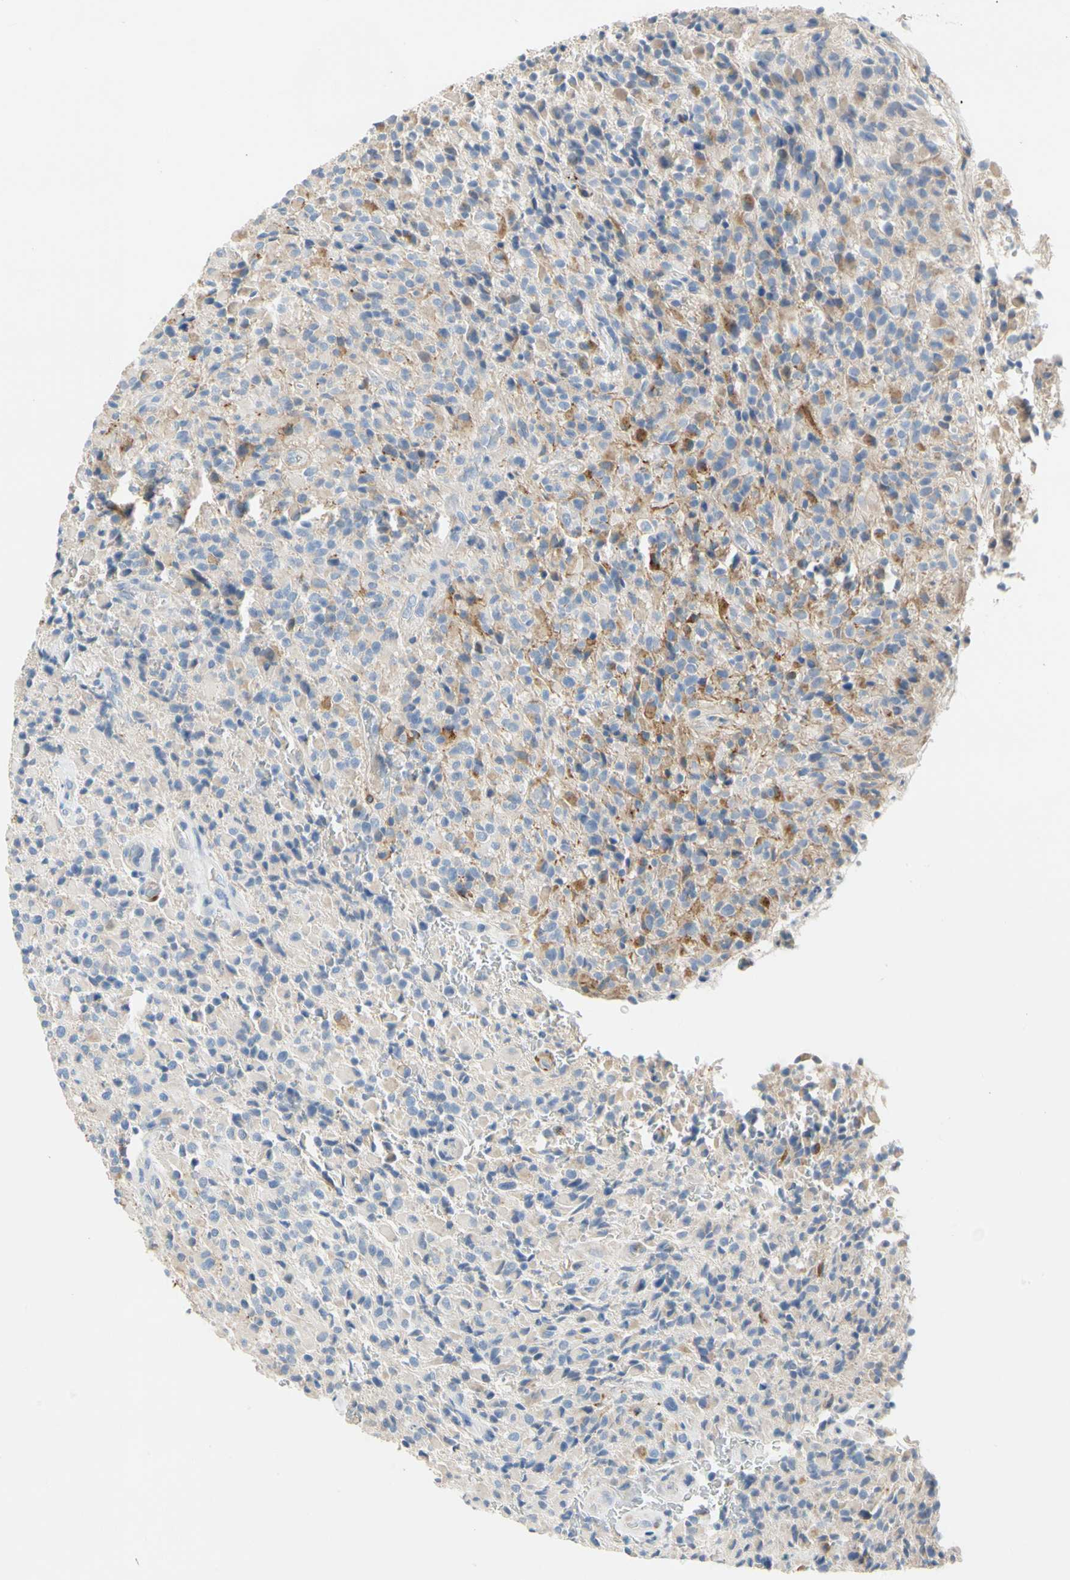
{"staining": {"intensity": "negative", "quantity": "none", "location": "none"}, "tissue": "glioma", "cell_type": "Tumor cells", "image_type": "cancer", "snomed": [{"axis": "morphology", "description": "Glioma, malignant, High grade"}, {"axis": "topography", "description": "Brain"}], "caption": "There is no significant expression in tumor cells of glioma. Brightfield microscopy of immunohistochemistry stained with DAB (brown) and hematoxylin (blue), captured at high magnification.", "gene": "CCM2L", "patient": {"sex": "male", "age": 71}}